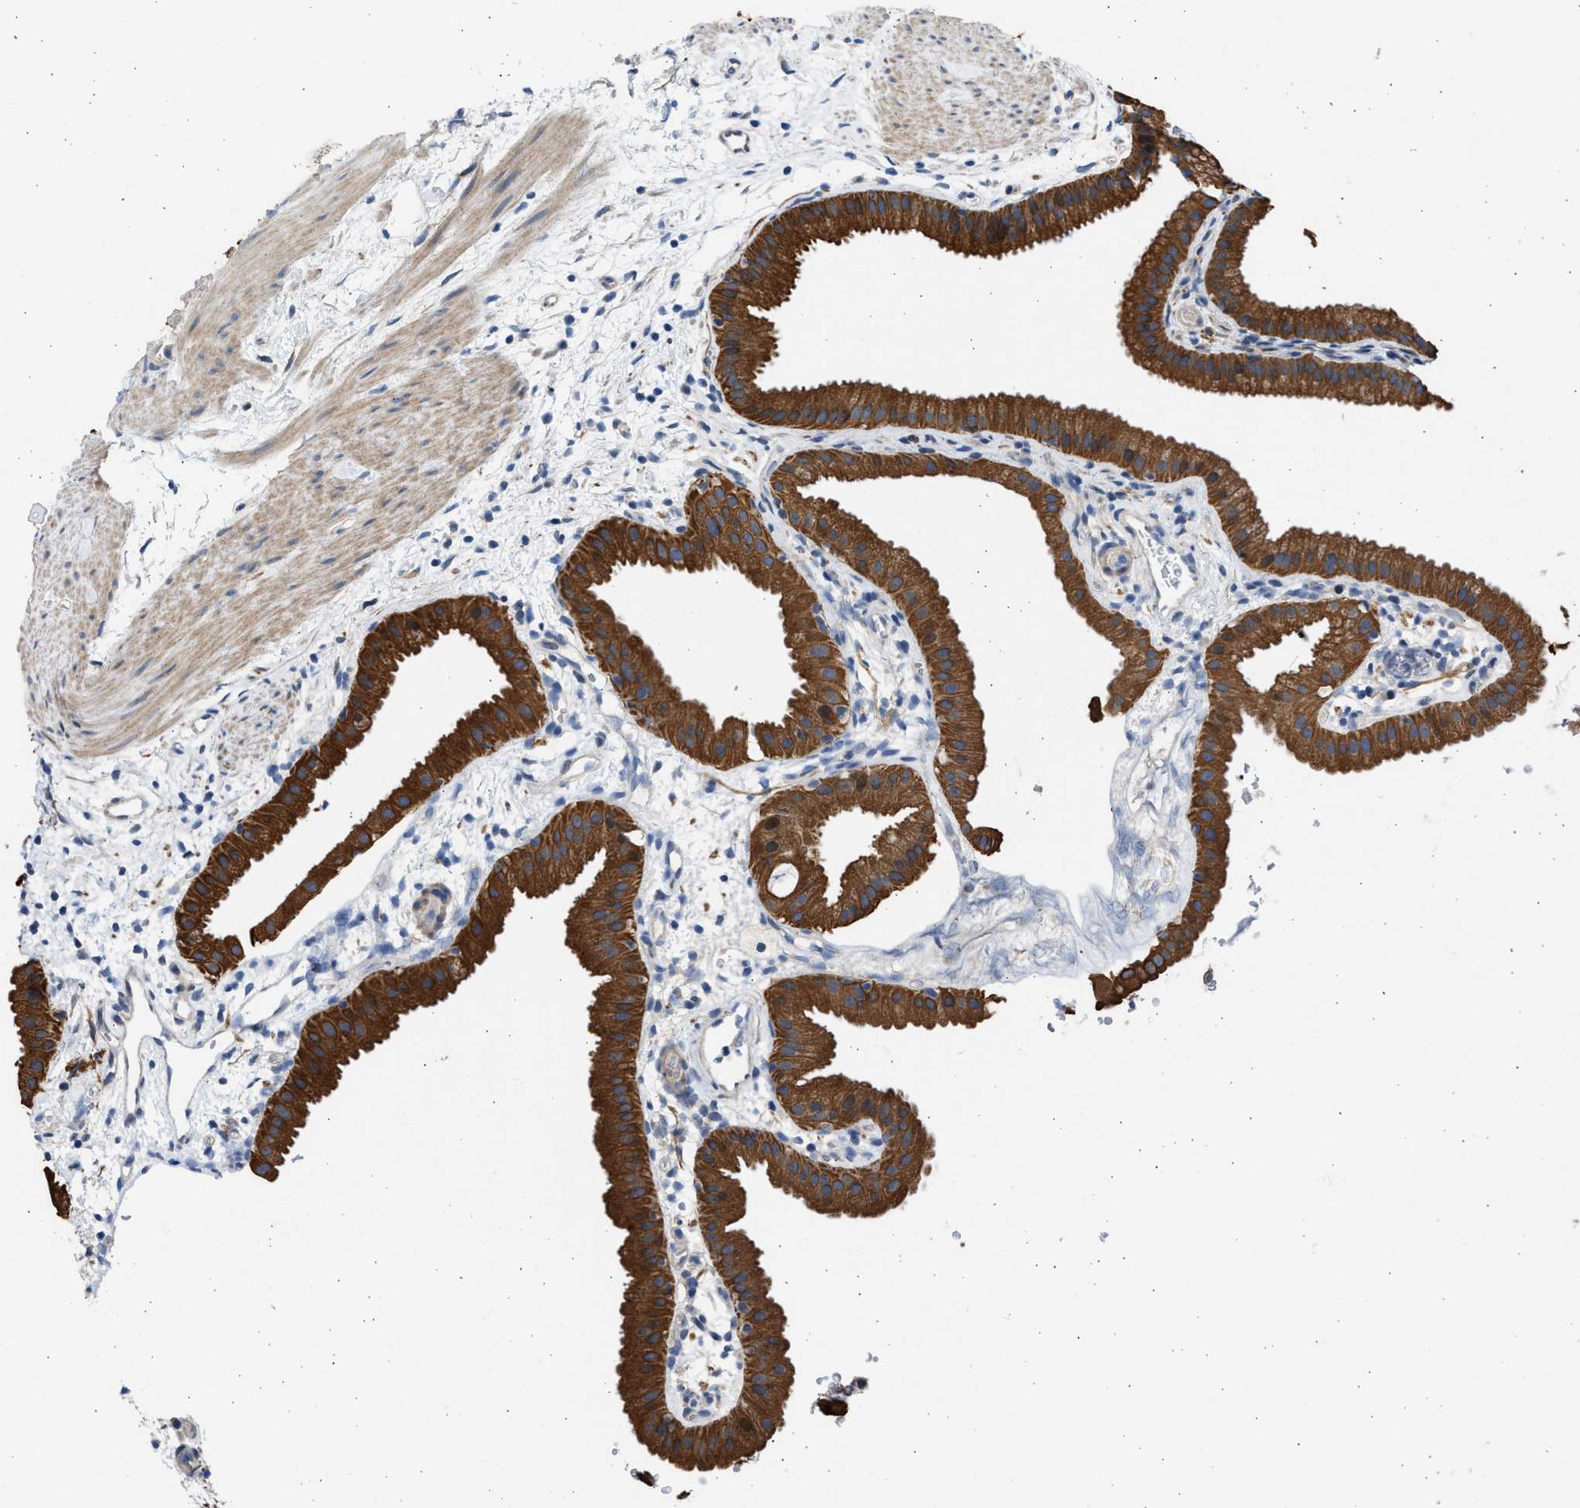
{"staining": {"intensity": "strong", "quantity": ">75%", "location": "cytoplasmic/membranous"}, "tissue": "gallbladder", "cell_type": "Glandular cells", "image_type": "normal", "snomed": [{"axis": "morphology", "description": "Normal tissue, NOS"}, {"axis": "topography", "description": "Gallbladder"}], "caption": "Immunohistochemistry image of benign human gallbladder stained for a protein (brown), which shows high levels of strong cytoplasmic/membranous expression in about >75% of glandular cells.", "gene": "PLD2", "patient": {"sex": "female", "age": 64}}